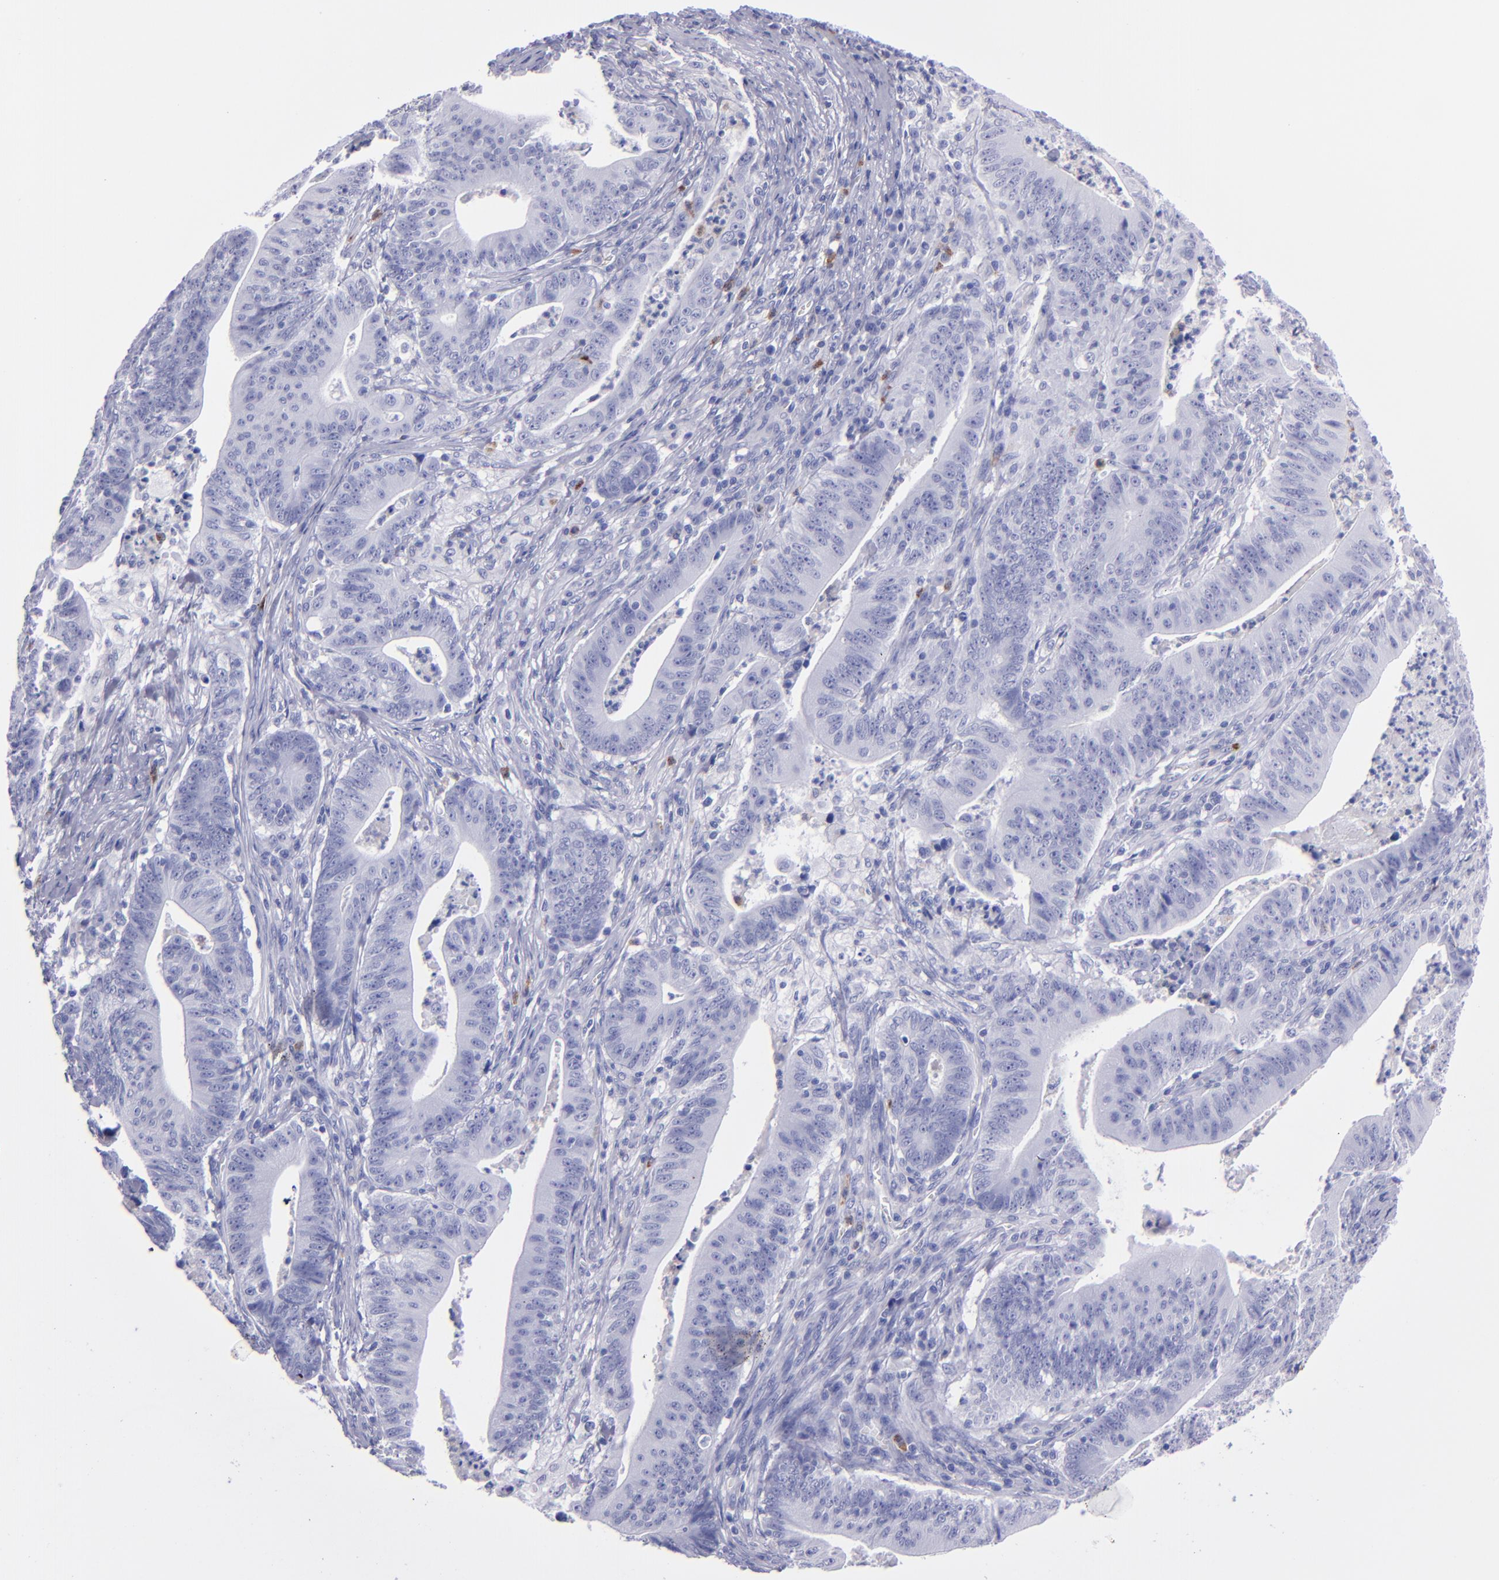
{"staining": {"intensity": "negative", "quantity": "none", "location": "none"}, "tissue": "stomach cancer", "cell_type": "Tumor cells", "image_type": "cancer", "snomed": [{"axis": "morphology", "description": "Adenocarcinoma, NOS"}, {"axis": "topography", "description": "Stomach, lower"}], "caption": "Tumor cells show no significant expression in stomach adenocarcinoma. Brightfield microscopy of IHC stained with DAB (3,3'-diaminobenzidine) (brown) and hematoxylin (blue), captured at high magnification.", "gene": "CR1", "patient": {"sex": "female", "age": 86}}